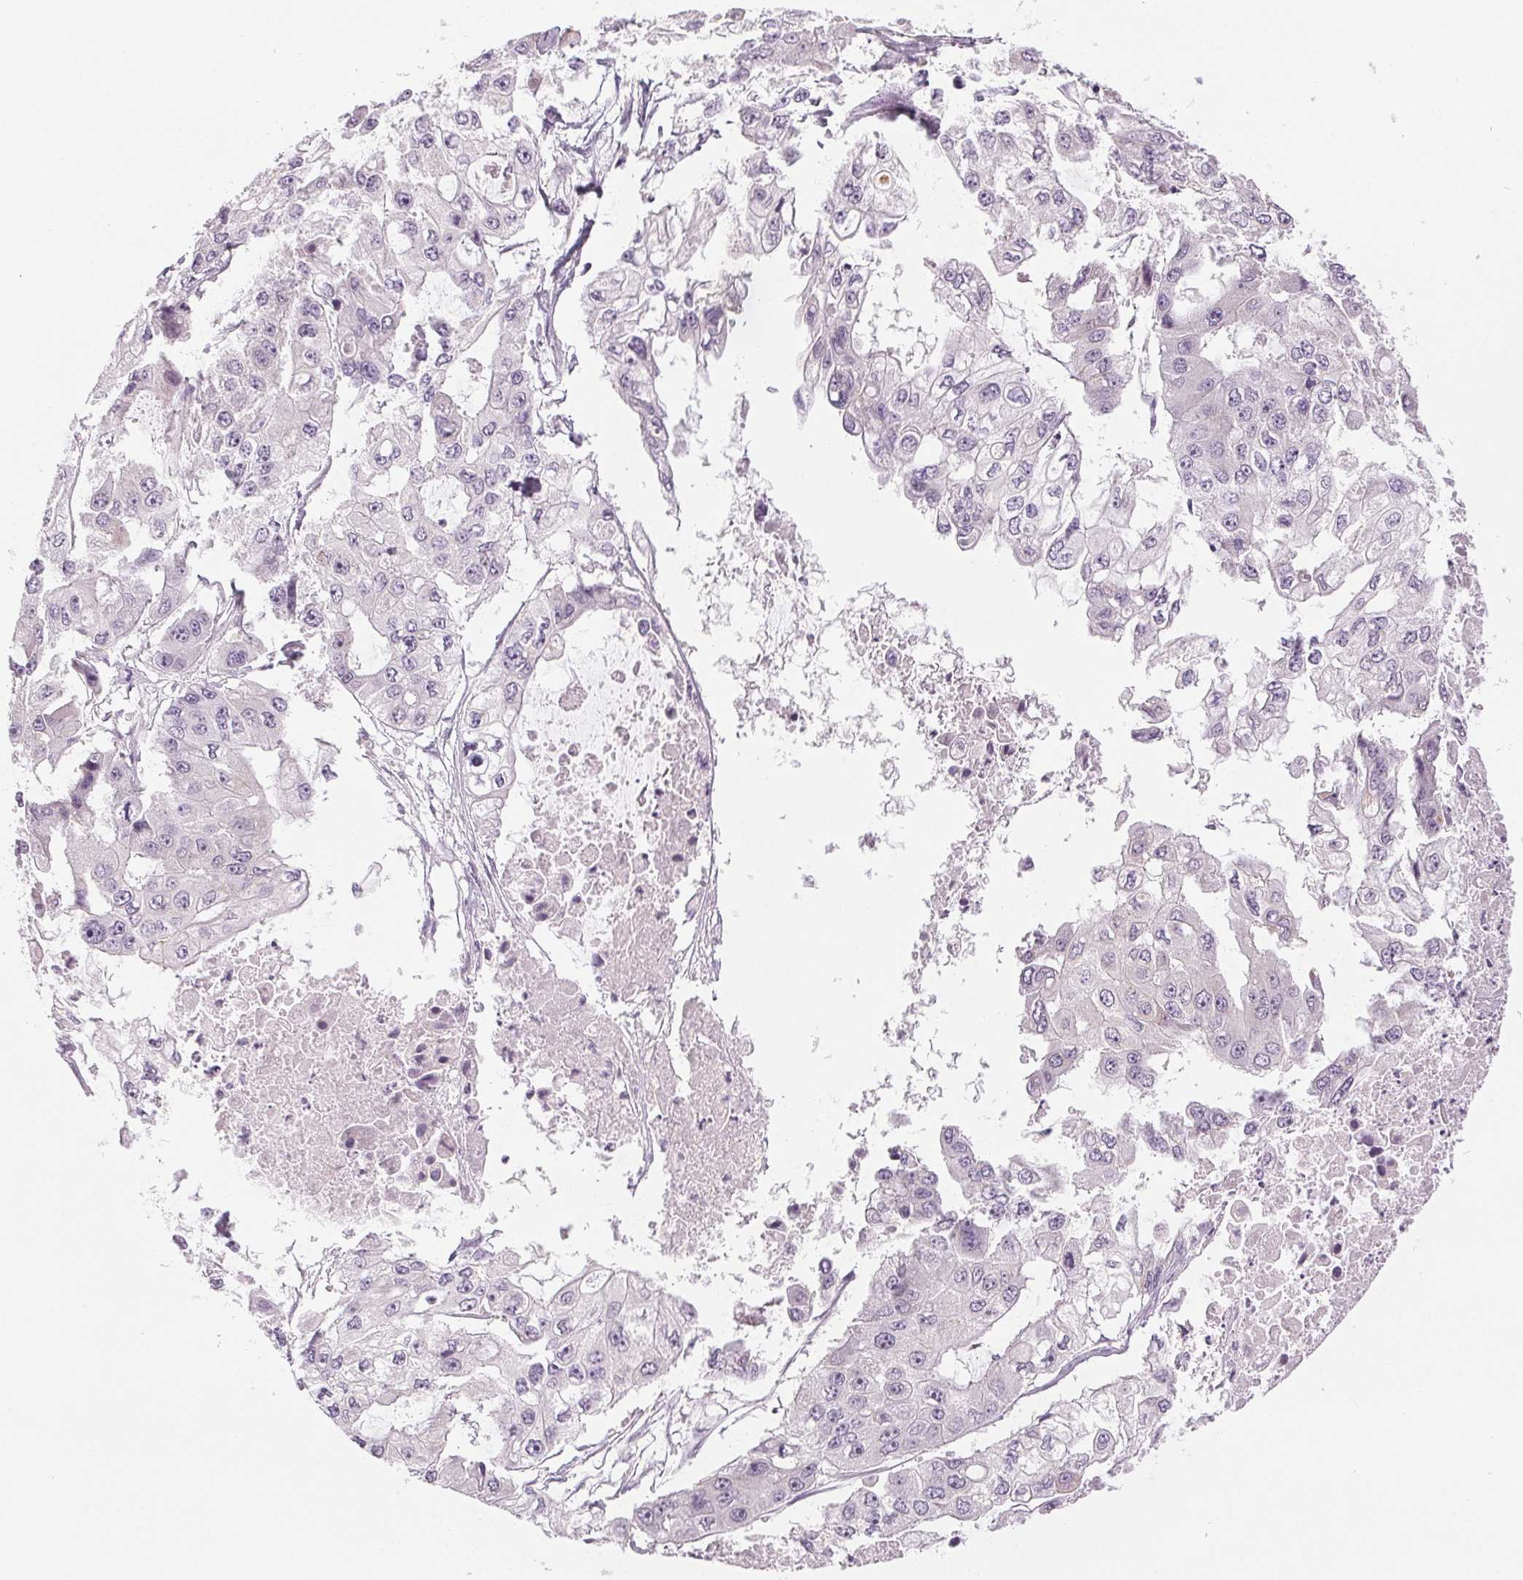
{"staining": {"intensity": "negative", "quantity": "none", "location": "none"}, "tissue": "ovarian cancer", "cell_type": "Tumor cells", "image_type": "cancer", "snomed": [{"axis": "morphology", "description": "Cystadenocarcinoma, serous, NOS"}, {"axis": "topography", "description": "Ovary"}], "caption": "DAB (3,3'-diaminobenzidine) immunohistochemical staining of human ovarian serous cystadenocarcinoma exhibits no significant positivity in tumor cells.", "gene": "EHHADH", "patient": {"sex": "female", "age": 56}}